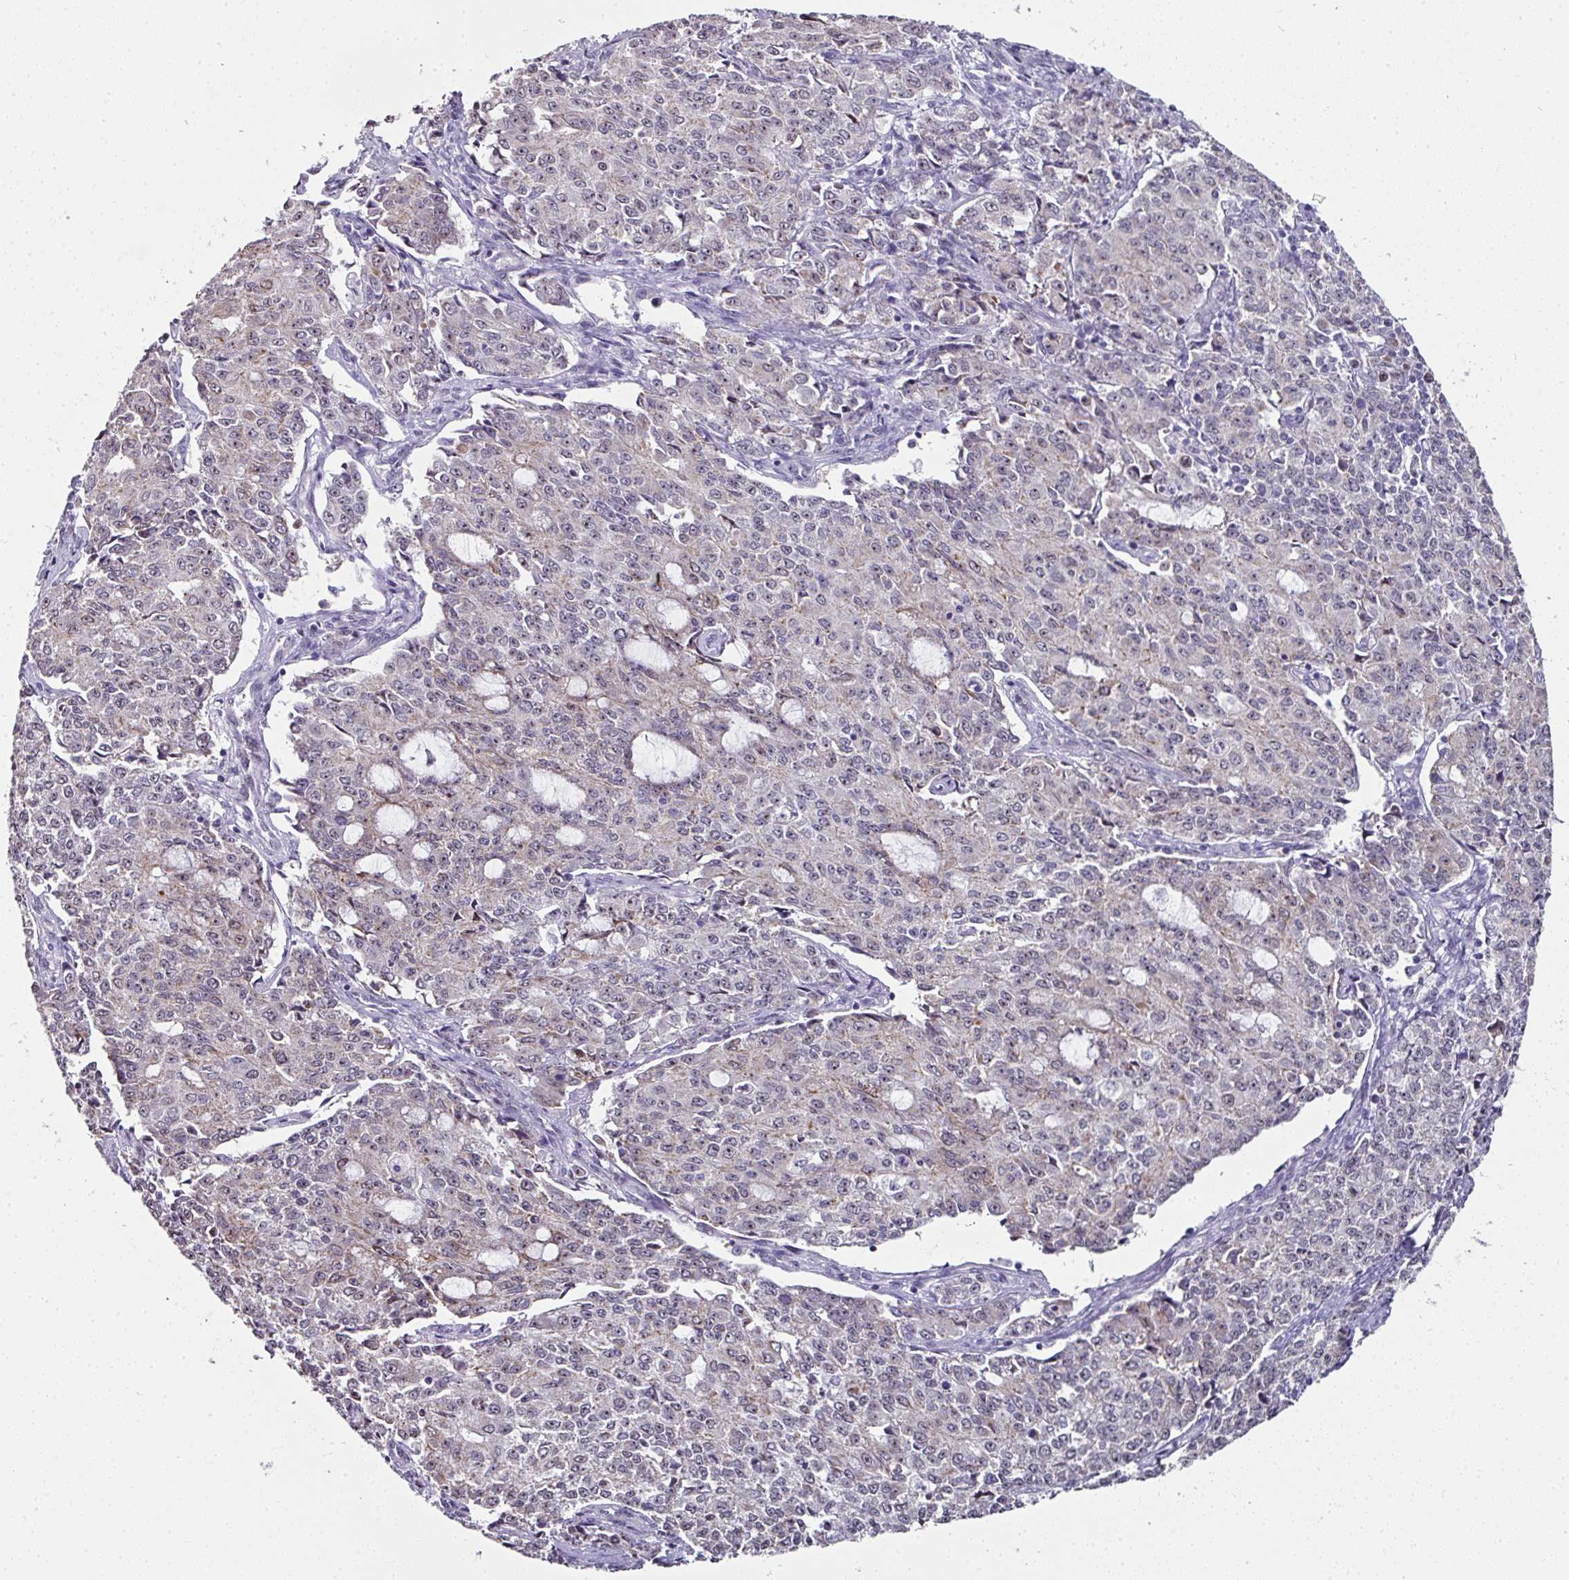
{"staining": {"intensity": "weak", "quantity": "<25%", "location": "nuclear"}, "tissue": "endometrial cancer", "cell_type": "Tumor cells", "image_type": "cancer", "snomed": [{"axis": "morphology", "description": "Adenocarcinoma, NOS"}, {"axis": "topography", "description": "Endometrium"}], "caption": "Tumor cells are negative for protein expression in human adenocarcinoma (endometrial).", "gene": "NACC2", "patient": {"sex": "female", "age": 50}}